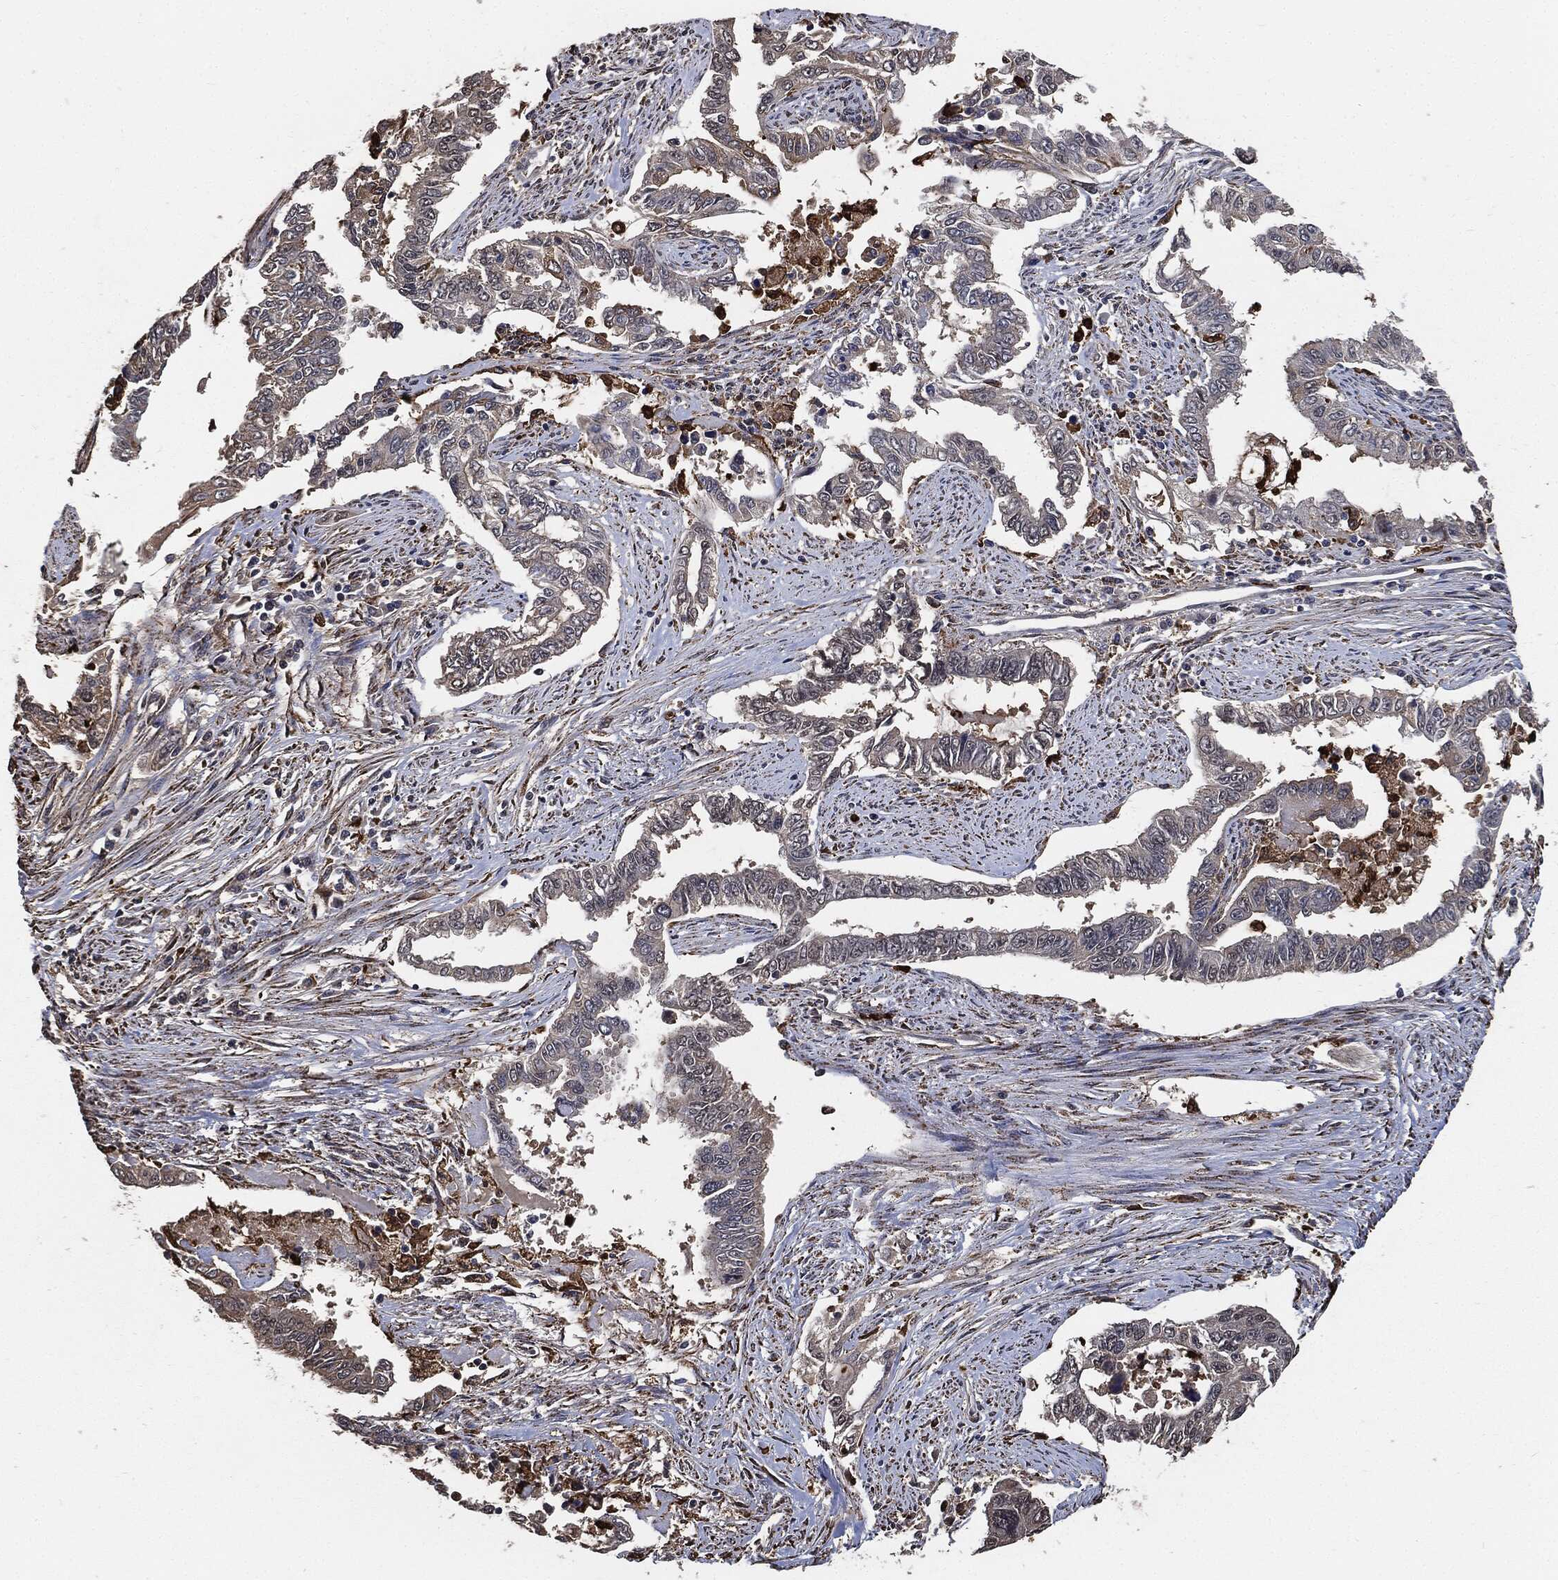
{"staining": {"intensity": "negative", "quantity": "none", "location": "none"}, "tissue": "endometrial cancer", "cell_type": "Tumor cells", "image_type": "cancer", "snomed": [{"axis": "morphology", "description": "Adenocarcinoma, NOS"}, {"axis": "topography", "description": "Uterus"}], "caption": "Adenocarcinoma (endometrial) was stained to show a protein in brown. There is no significant positivity in tumor cells. (DAB IHC with hematoxylin counter stain).", "gene": "S100A9", "patient": {"sex": "female", "age": 59}}